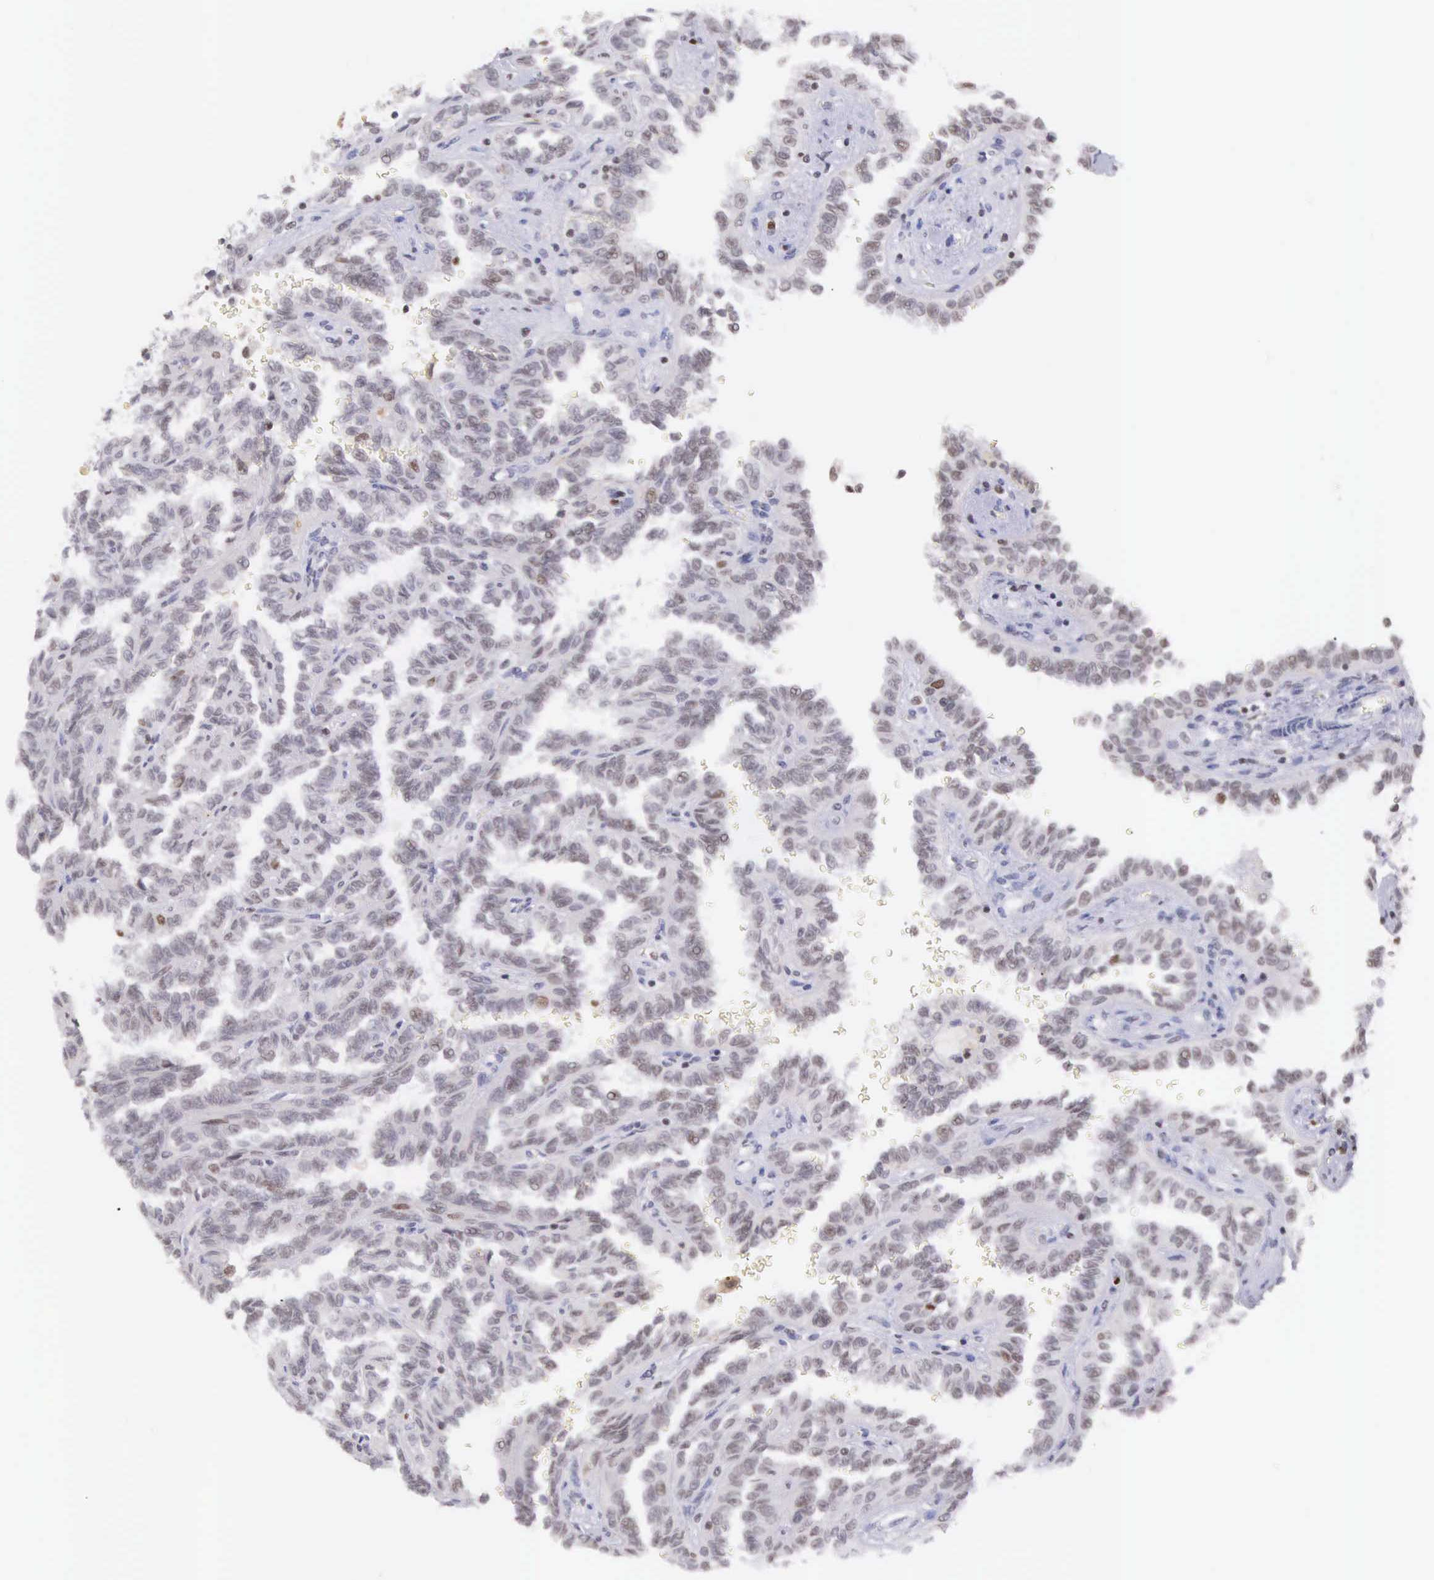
{"staining": {"intensity": "weak", "quantity": "25%-75%", "location": "nuclear"}, "tissue": "renal cancer", "cell_type": "Tumor cells", "image_type": "cancer", "snomed": [{"axis": "morphology", "description": "Inflammation, NOS"}, {"axis": "morphology", "description": "Adenocarcinoma, NOS"}, {"axis": "topography", "description": "Kidney"}], "caption": "About 25%-75% of tumor cells in adenocarcinoma (renal) show weak nuclear protein staining as visualized by brown immunohistochemical staining.", "gene": "VRK1", "patient": {"sex": "male", "age": 68}}